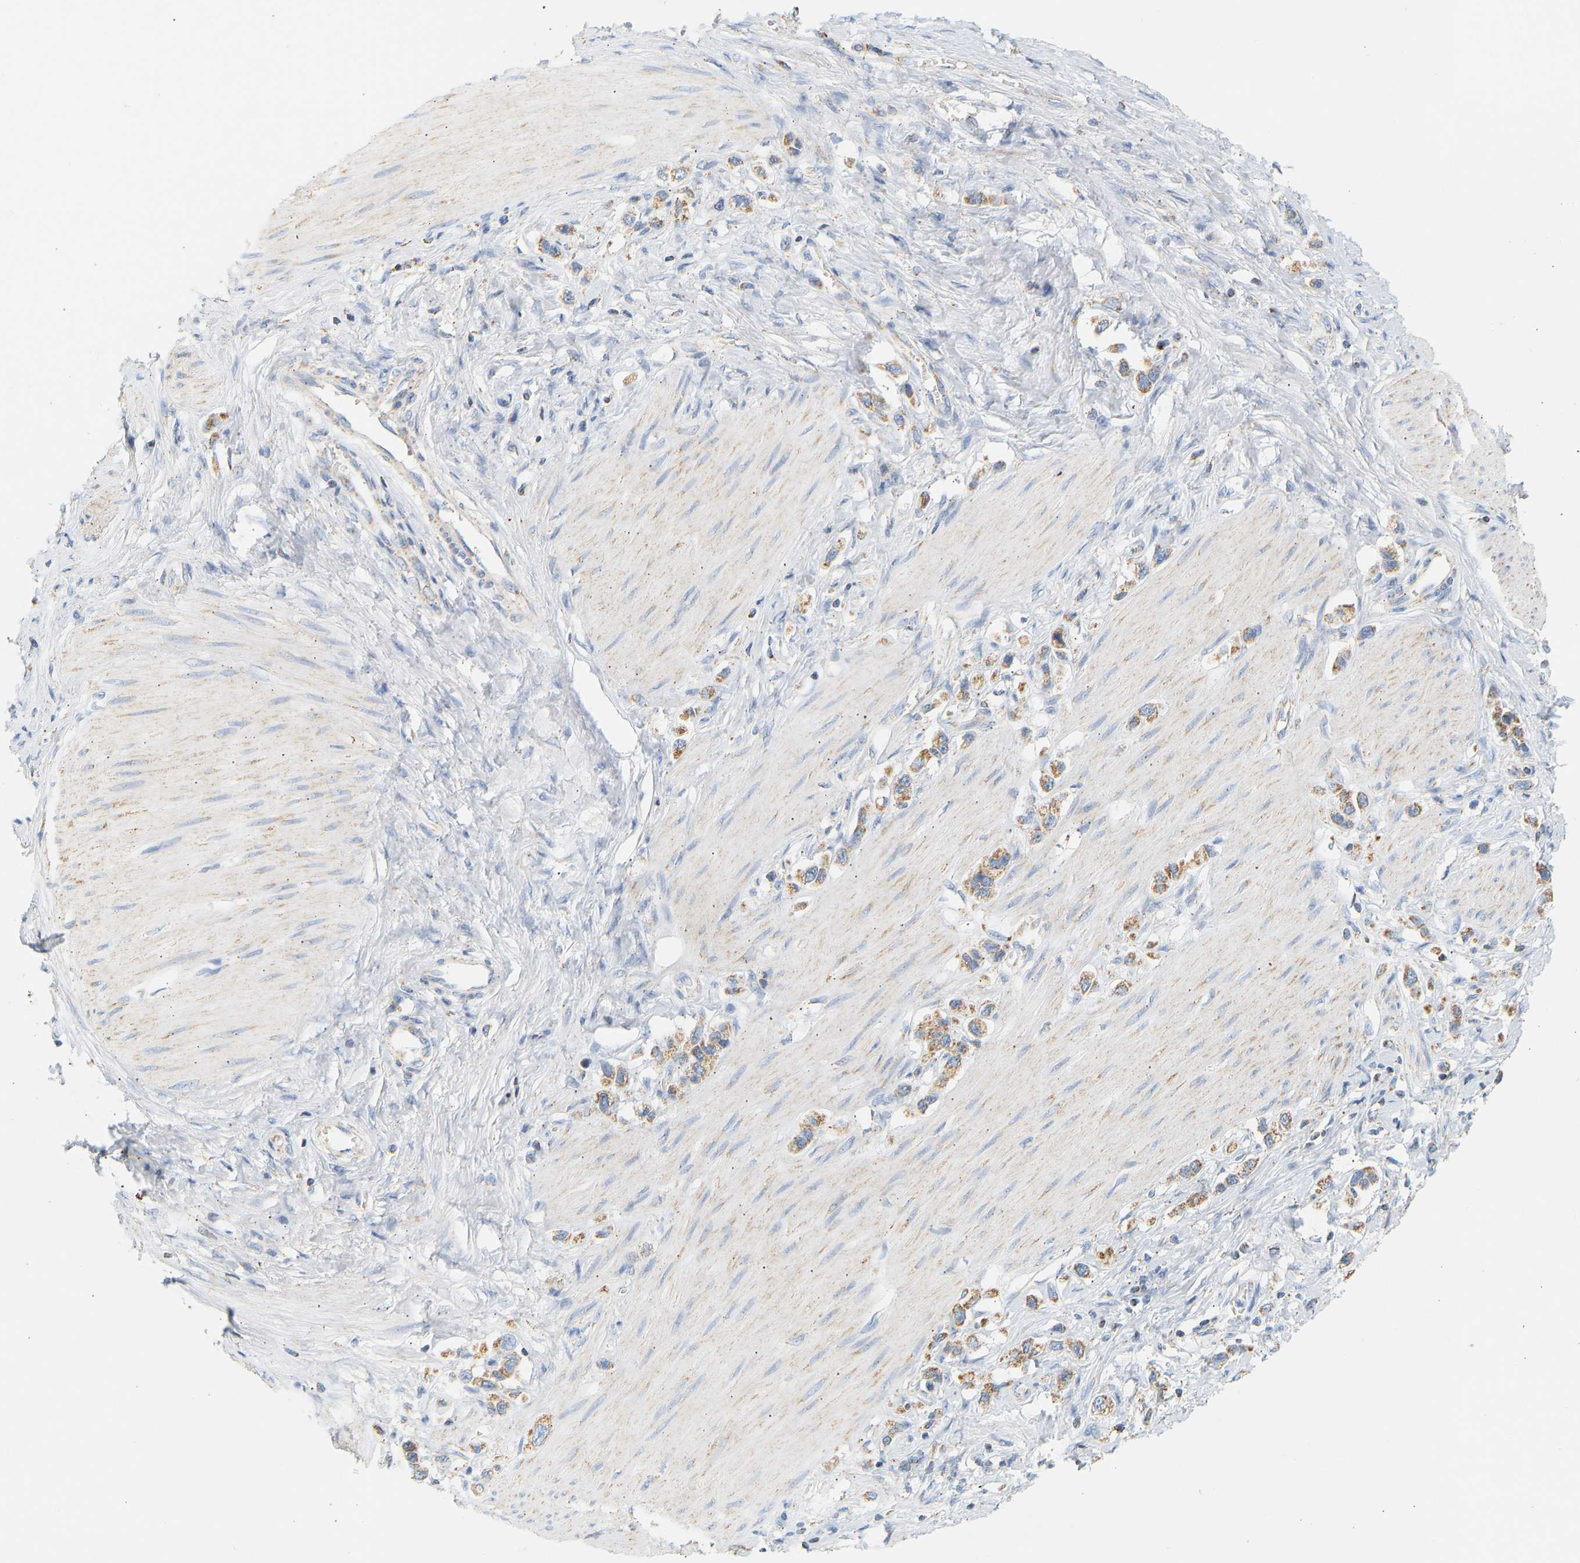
{"staining": {"intensity": "moderate", "quantity": ">75%", "location": "cytoplasmic/membranous"}, "tissue": "stomach cancer", "cell_type": "Tumor cells", "image_type": "cancer", "snomed": [{"axis": "morphology", "description": "Adenocarcinoma, NOS"}, {"axis": "topography", "description": "Stomach"}], "caption": "Immunohistochemical staining of human stomach cancer (adenocarcinoma) shows moderate cytoplasmic/membranous protein staining in approximately >75% of tumor cells.", "gene": "GRPEL2", "patient": {"sex": "female", "age": 65}}